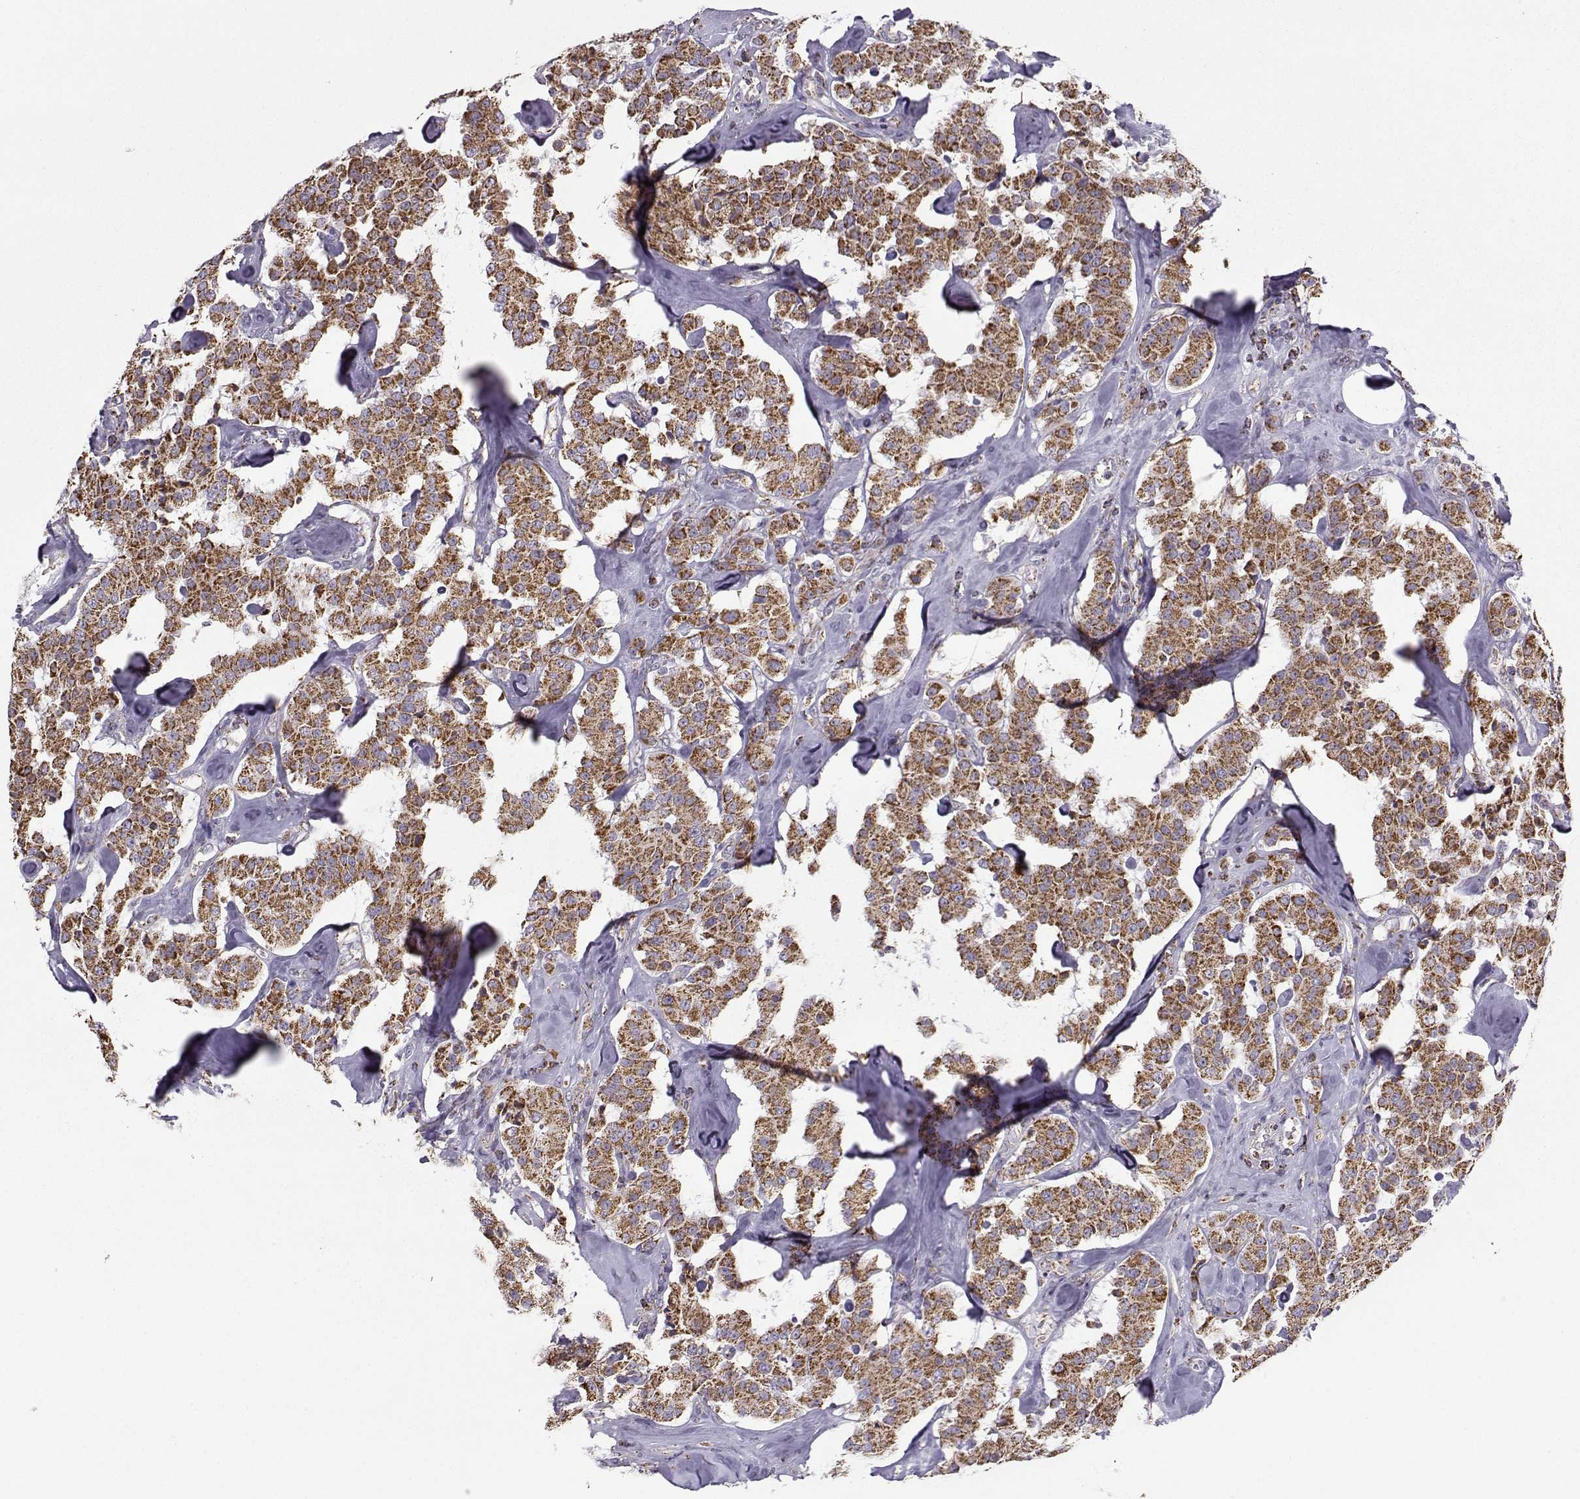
{"staining": {"intensity": "strong", "quantity": ">75%", "location": "cytoplasmic/membranous"}, "tissue": "carcinoid", "cell_type": "Tumor cells", "image_type": "cancer", "snomed": [{"axis": "morphology", "description": "Carcinoid, malignant, NOS"}, {"axis": "topography", "description": "Pancreas"}], "caption": "IHC histopathology image of human carcinoid stained for a protein (brown), which exhibits high levels of strong cytoplasmic/membranous staining in about >75% of tumor cells.", "gene": "NECAB3", "patient": {"sex": "male", "age": 41}}